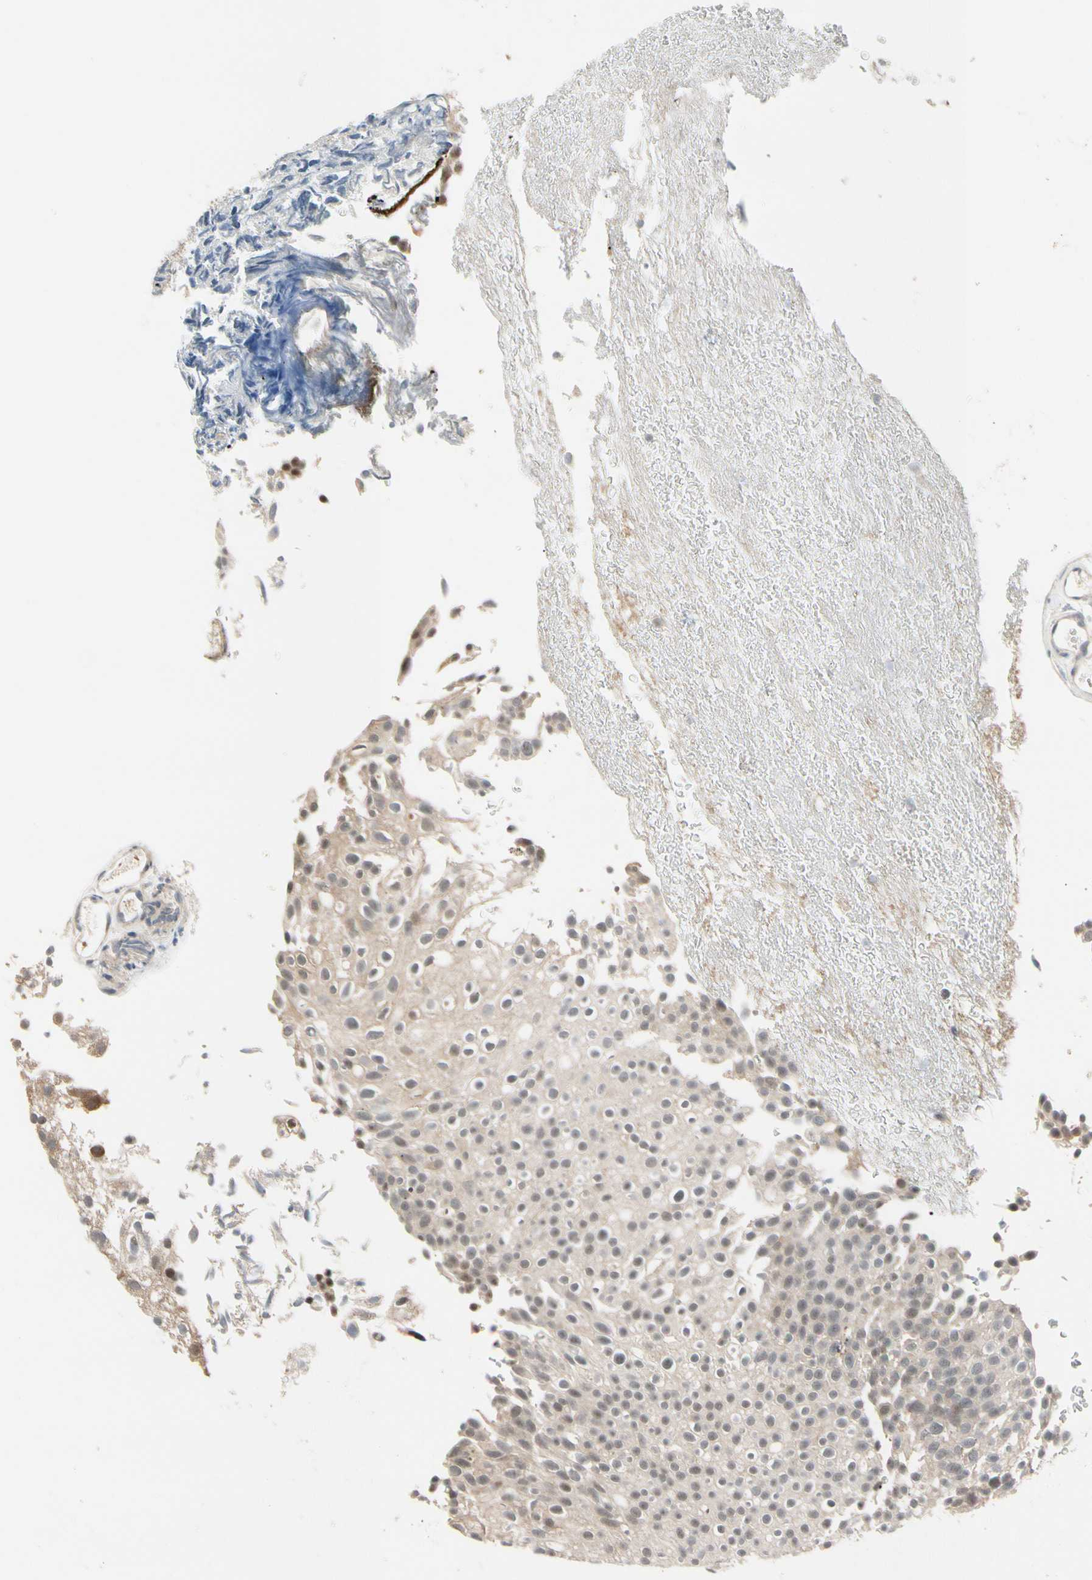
{"staining": {"intensity": "moderate", "quantity": "<25%", "location": "cytoplasmic/membranous,nuclear"}, "tissue": "urothelial cancer", "cell_type": "Tumor cells", "image_type": "cancer", "snomed": [{"axis": "morphology", "description": "Urothelial carcinoma, Low grade"}, {"axis": "topography", "description": "Urinary bladder"}], "caption": "A photomicrograph of low-grade urothelial carcinoma stained for a protein reveals moderate cytoplasmic/membranous and nuclear brown staining in tumor cells. Immunohistochemistry stains the protein of interest in brown and the nuclei are stained blue.", "gene": "TAF4", "patient": {"sex": "male", "age": 78}}